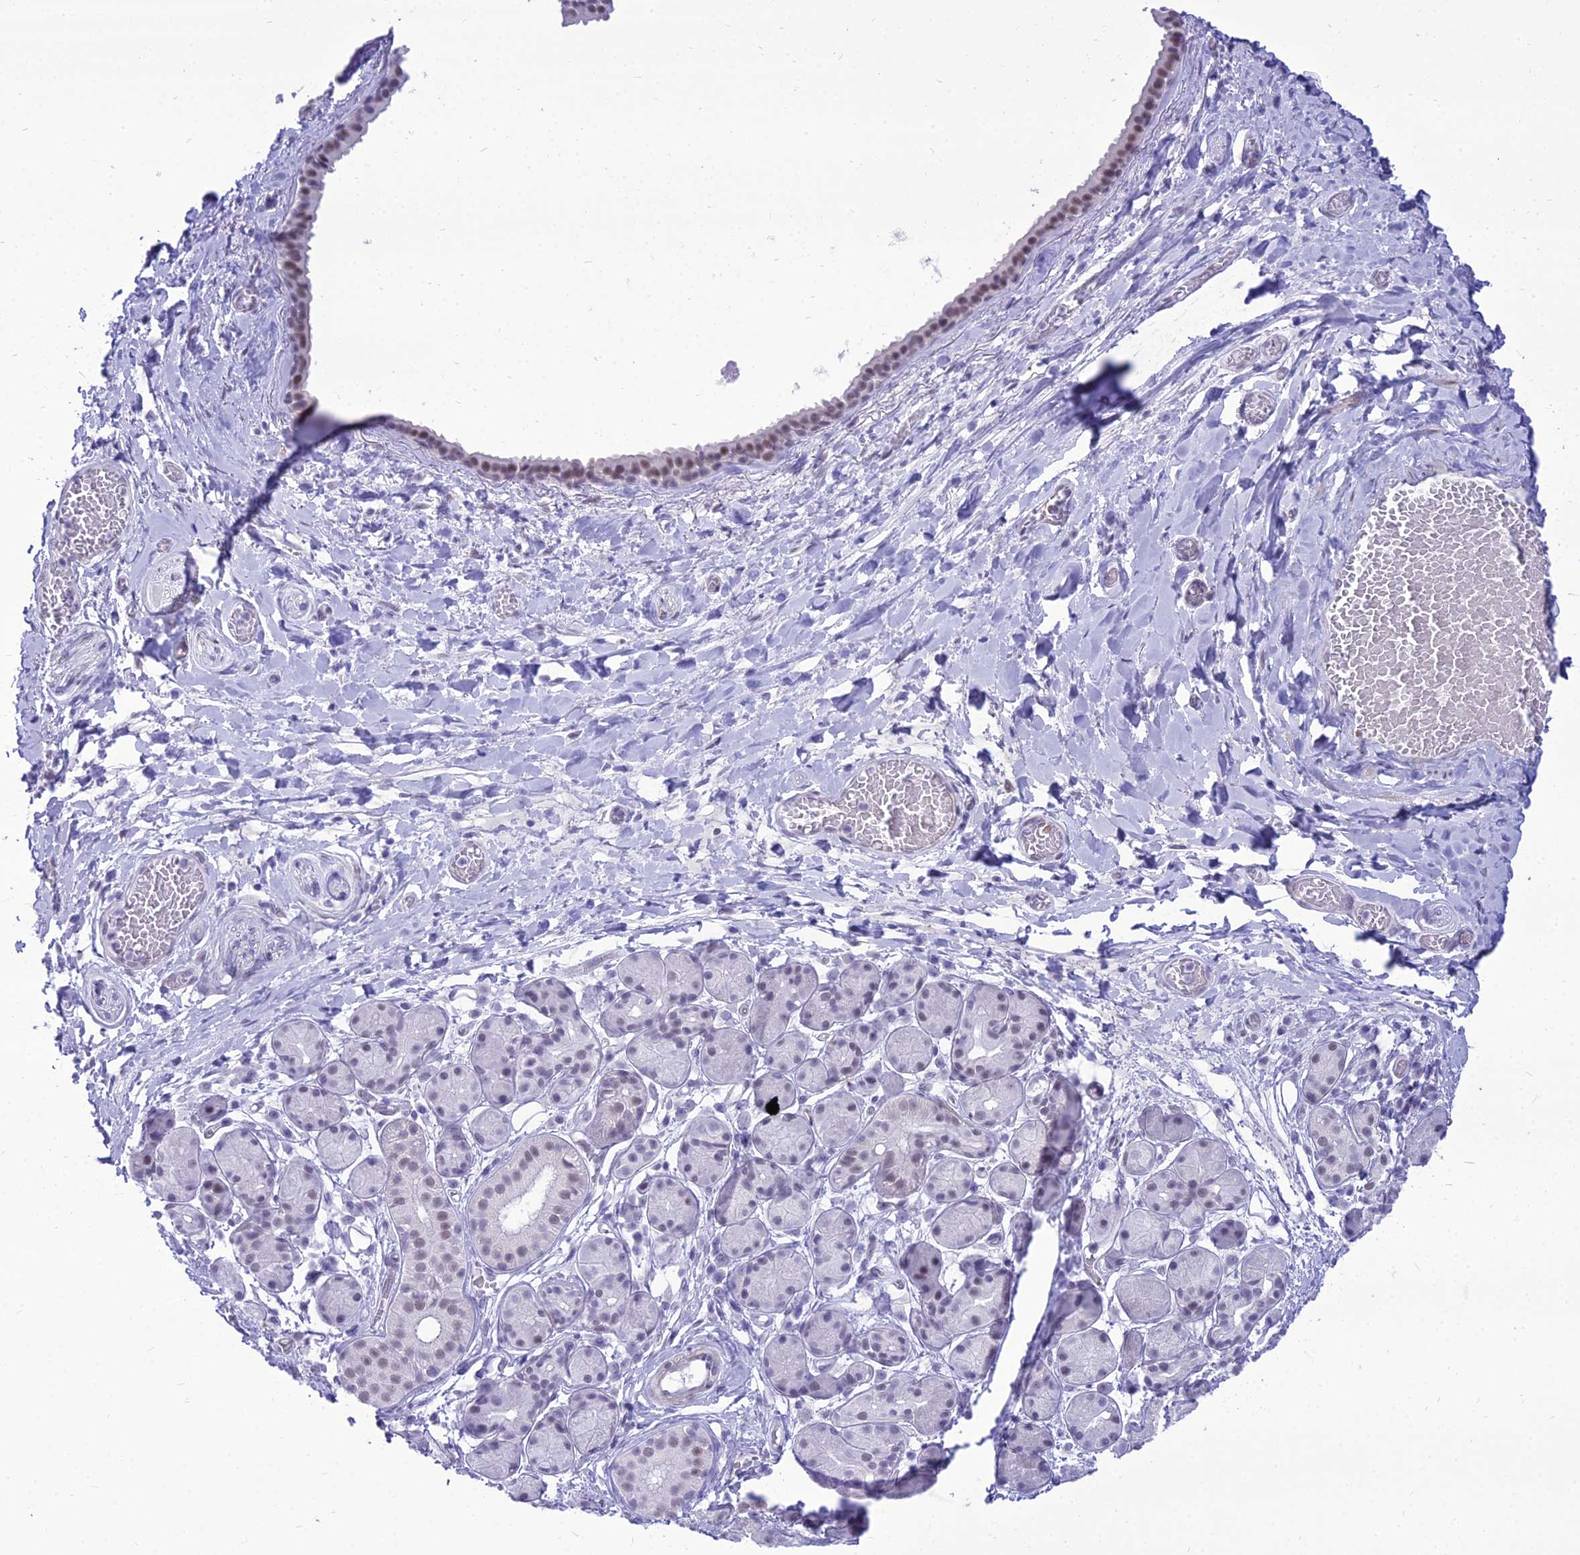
{"staining": {"intensity": "negative", "quantity": "none", "location": "none"}, "tissue": "adipose tissue", "cell_type": "Adipocytes", "image_type": "normal", "snomed": [{"axis": "morphology", "description": "Normal tissue, NOS"}, {"axis": "topography", "description": "Salivary gland"}, {"axis": "topography", "description": "Peripheral nerve tissue"}], "caption": "The image exhibits no staining of adipocytes in unremarkable adipose tissue.", "gene": "DHX40", "patient": {"sex": "male", "age": 62}}